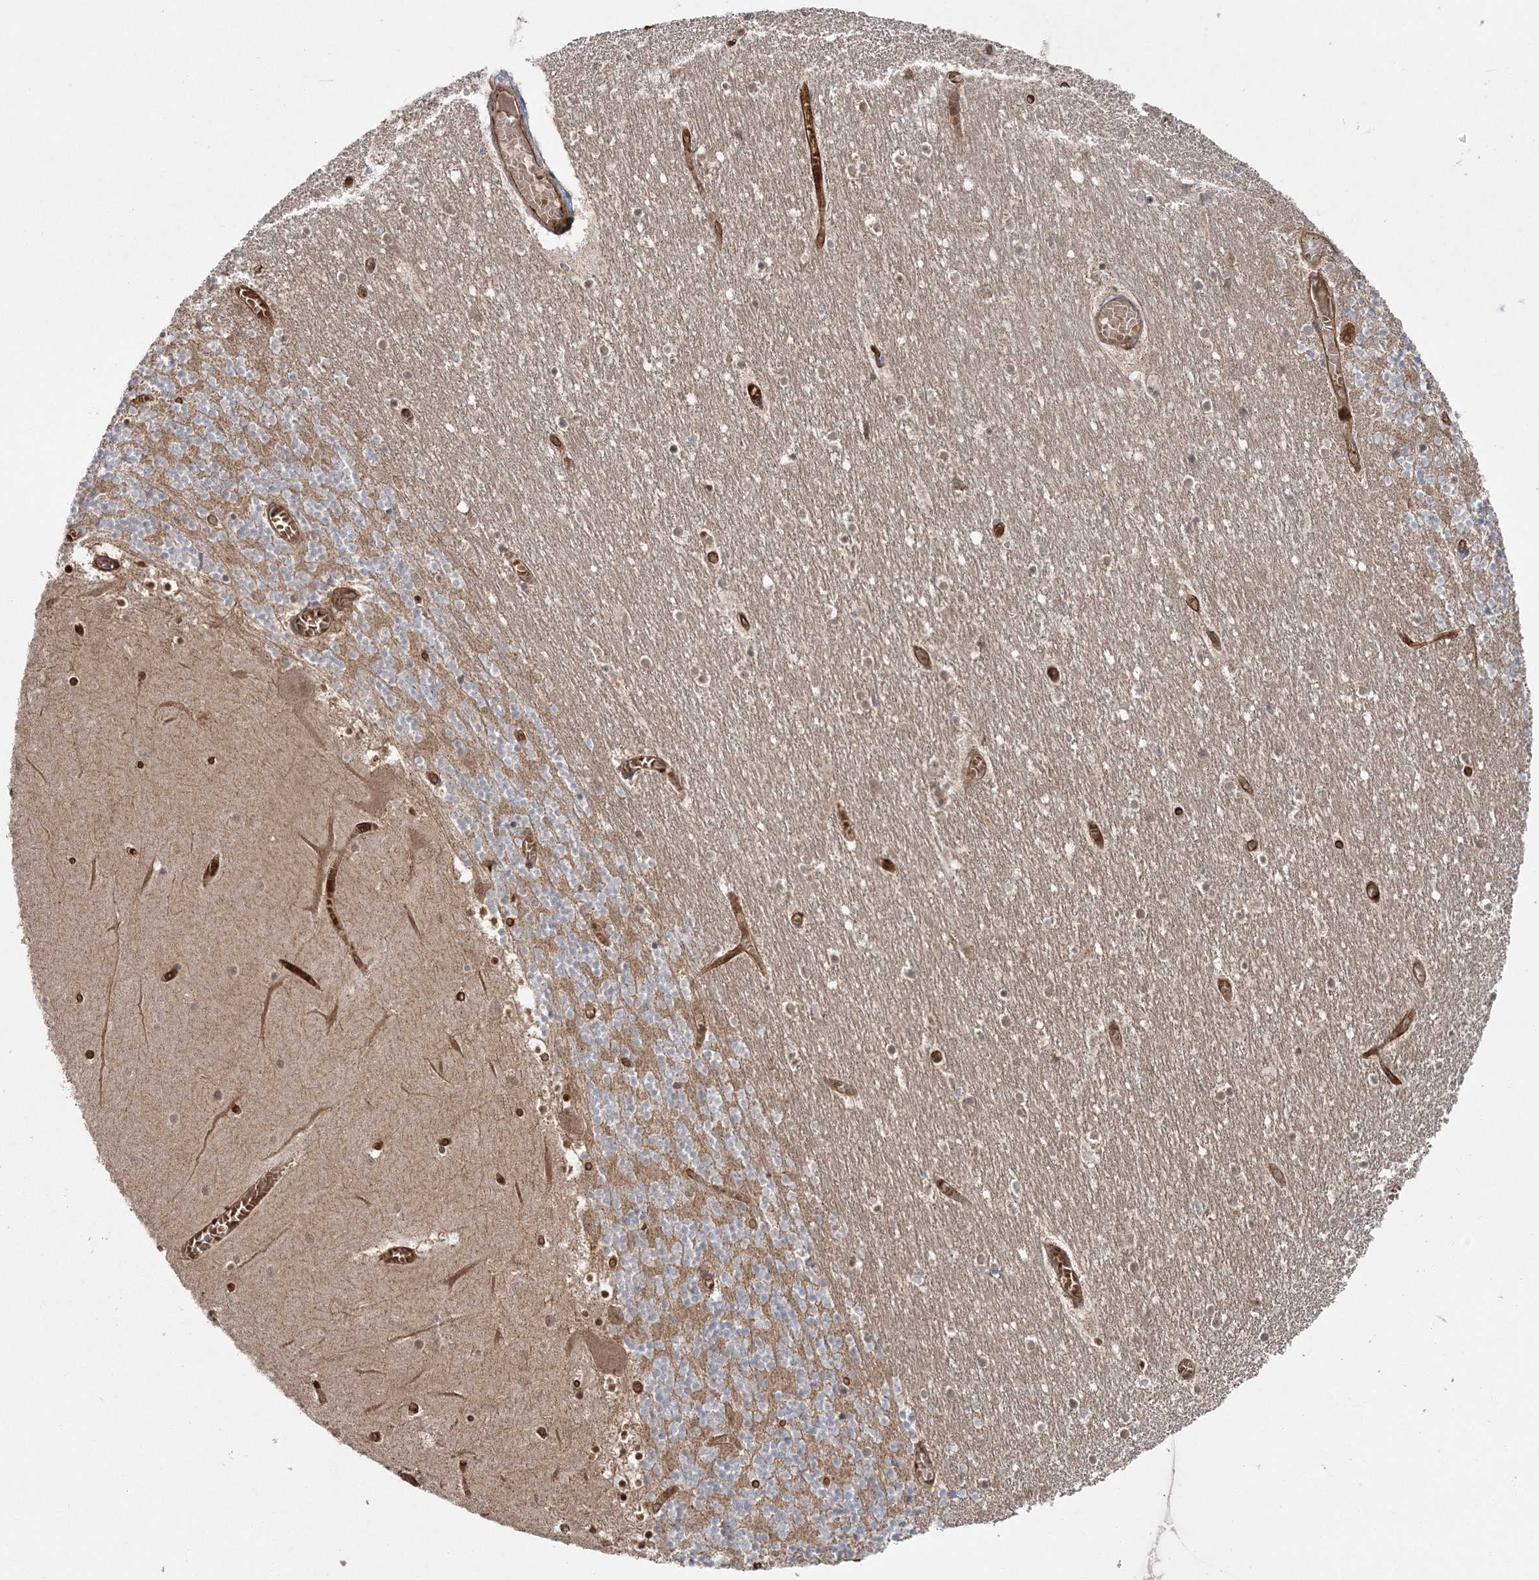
{"staining": {"intensity": "moderate", "quantity": "<25%", "location": "cytoplasmic/membranous"}, "tissue": "cerebellum", "cell_type": "Cells in granular layer", "image_type": "normal", "snomed": [{"axis": "morphology", "description": "Normal tissue, NOS"}, {"axis": "topography", "description": "Cerebellum"}], "caption": "Cerebellum was stained to show a protein in brown. There is low levels of moderate cytoplasmic/membranous expression in about <25% of cells in granular layer.", "gene": "RGCC", "patient": {"sex": "female", "age": 28}}